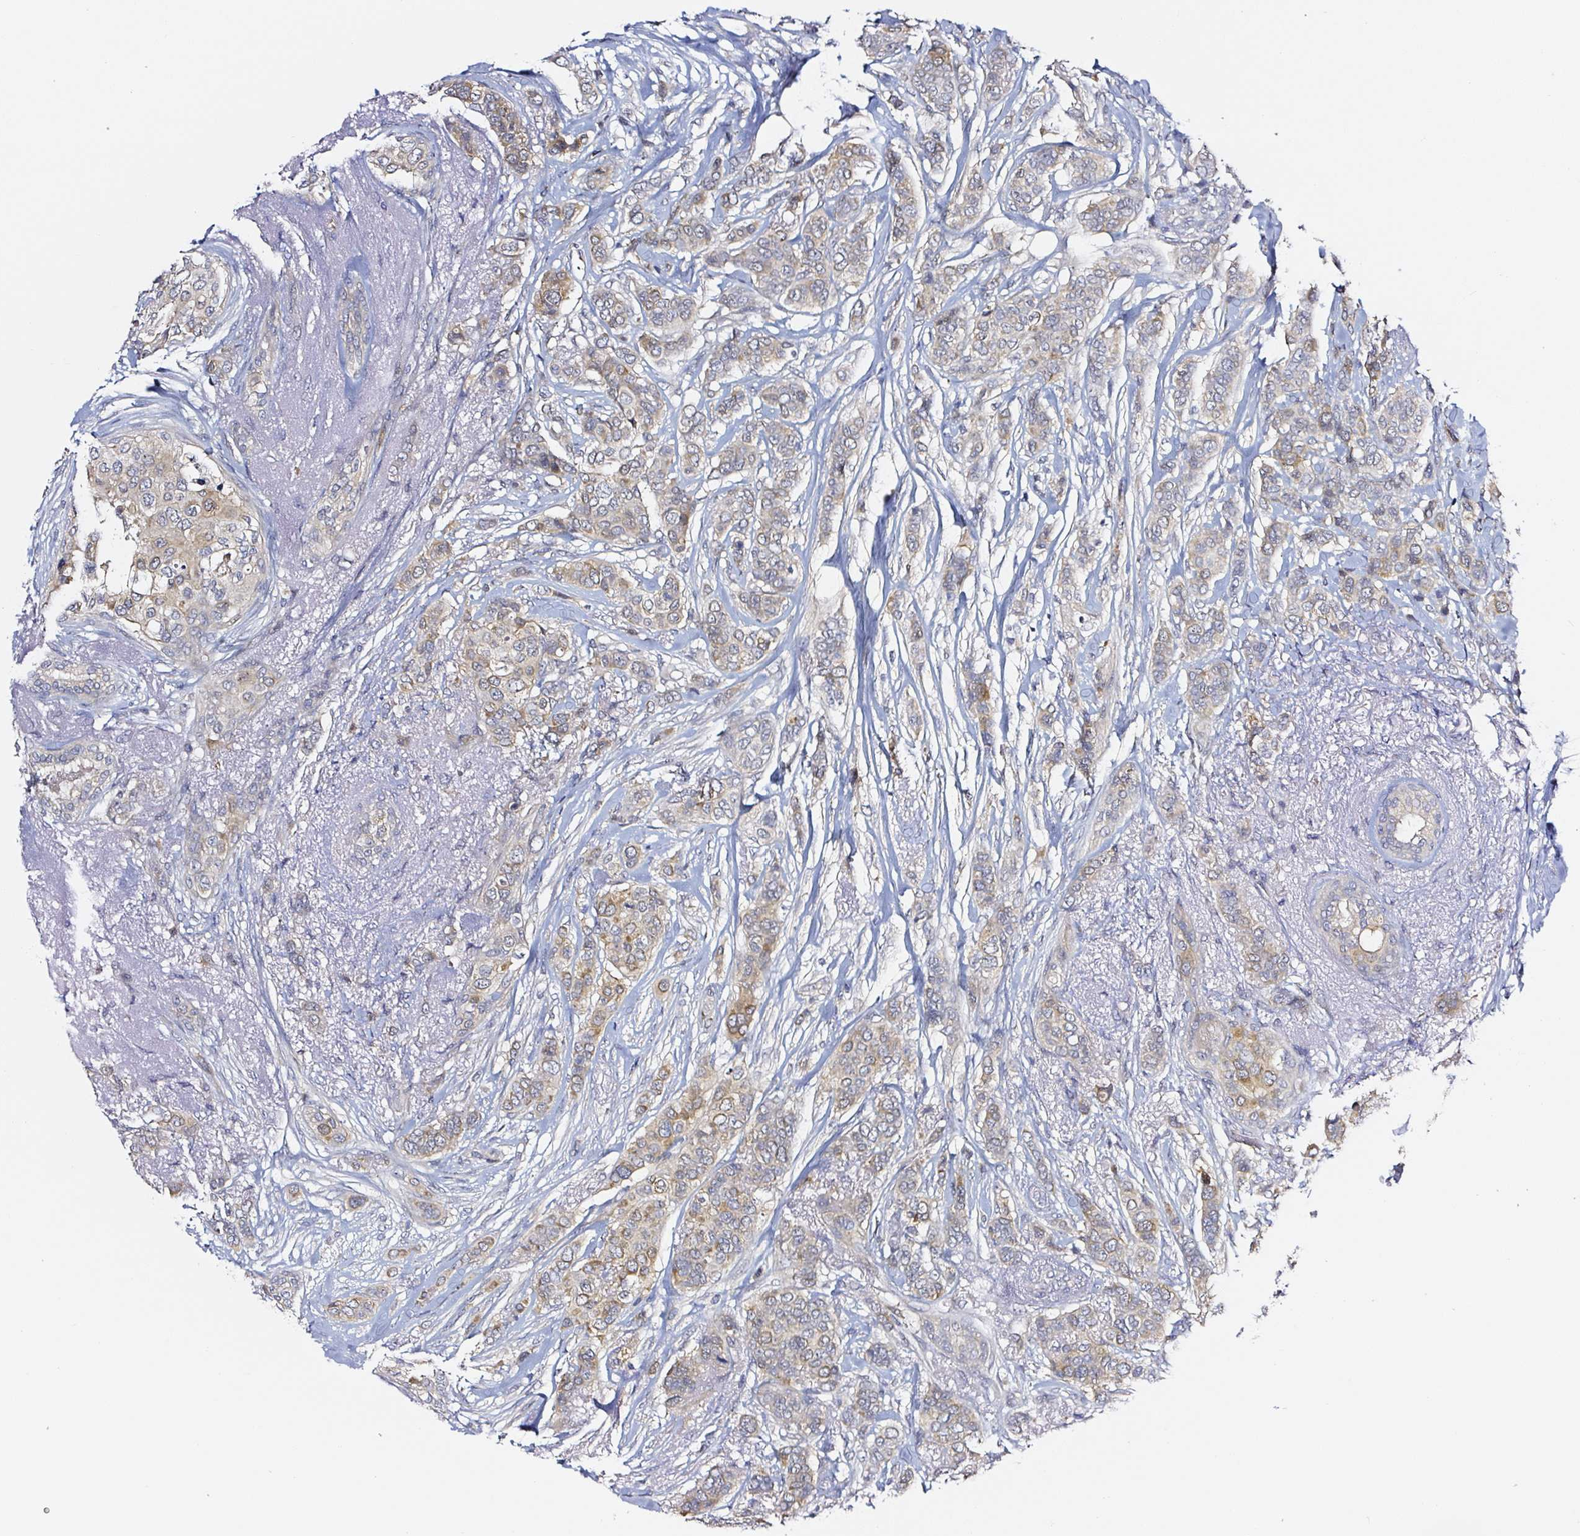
{"staining": {"intensity": "weak", "quantity": ">75%", "location": "cytoplasmic/membranous"}, "tissue": "breast cancer", "cell_type": "Tumor cells", "image_type": "cancer", "snomed": [{"axis": "morphology", "description": "Lobular carcinoma"}, {"axis": "topography", "description": "Breast"}], "caption": "Tumor cells reveal low levels of weak cytoplasmic/membranous staining in approximately >75% of cells in human lobular carcinoma (breast).", "gene": "PRKAA2", "patient": {"sex": "female", "age": 51}}